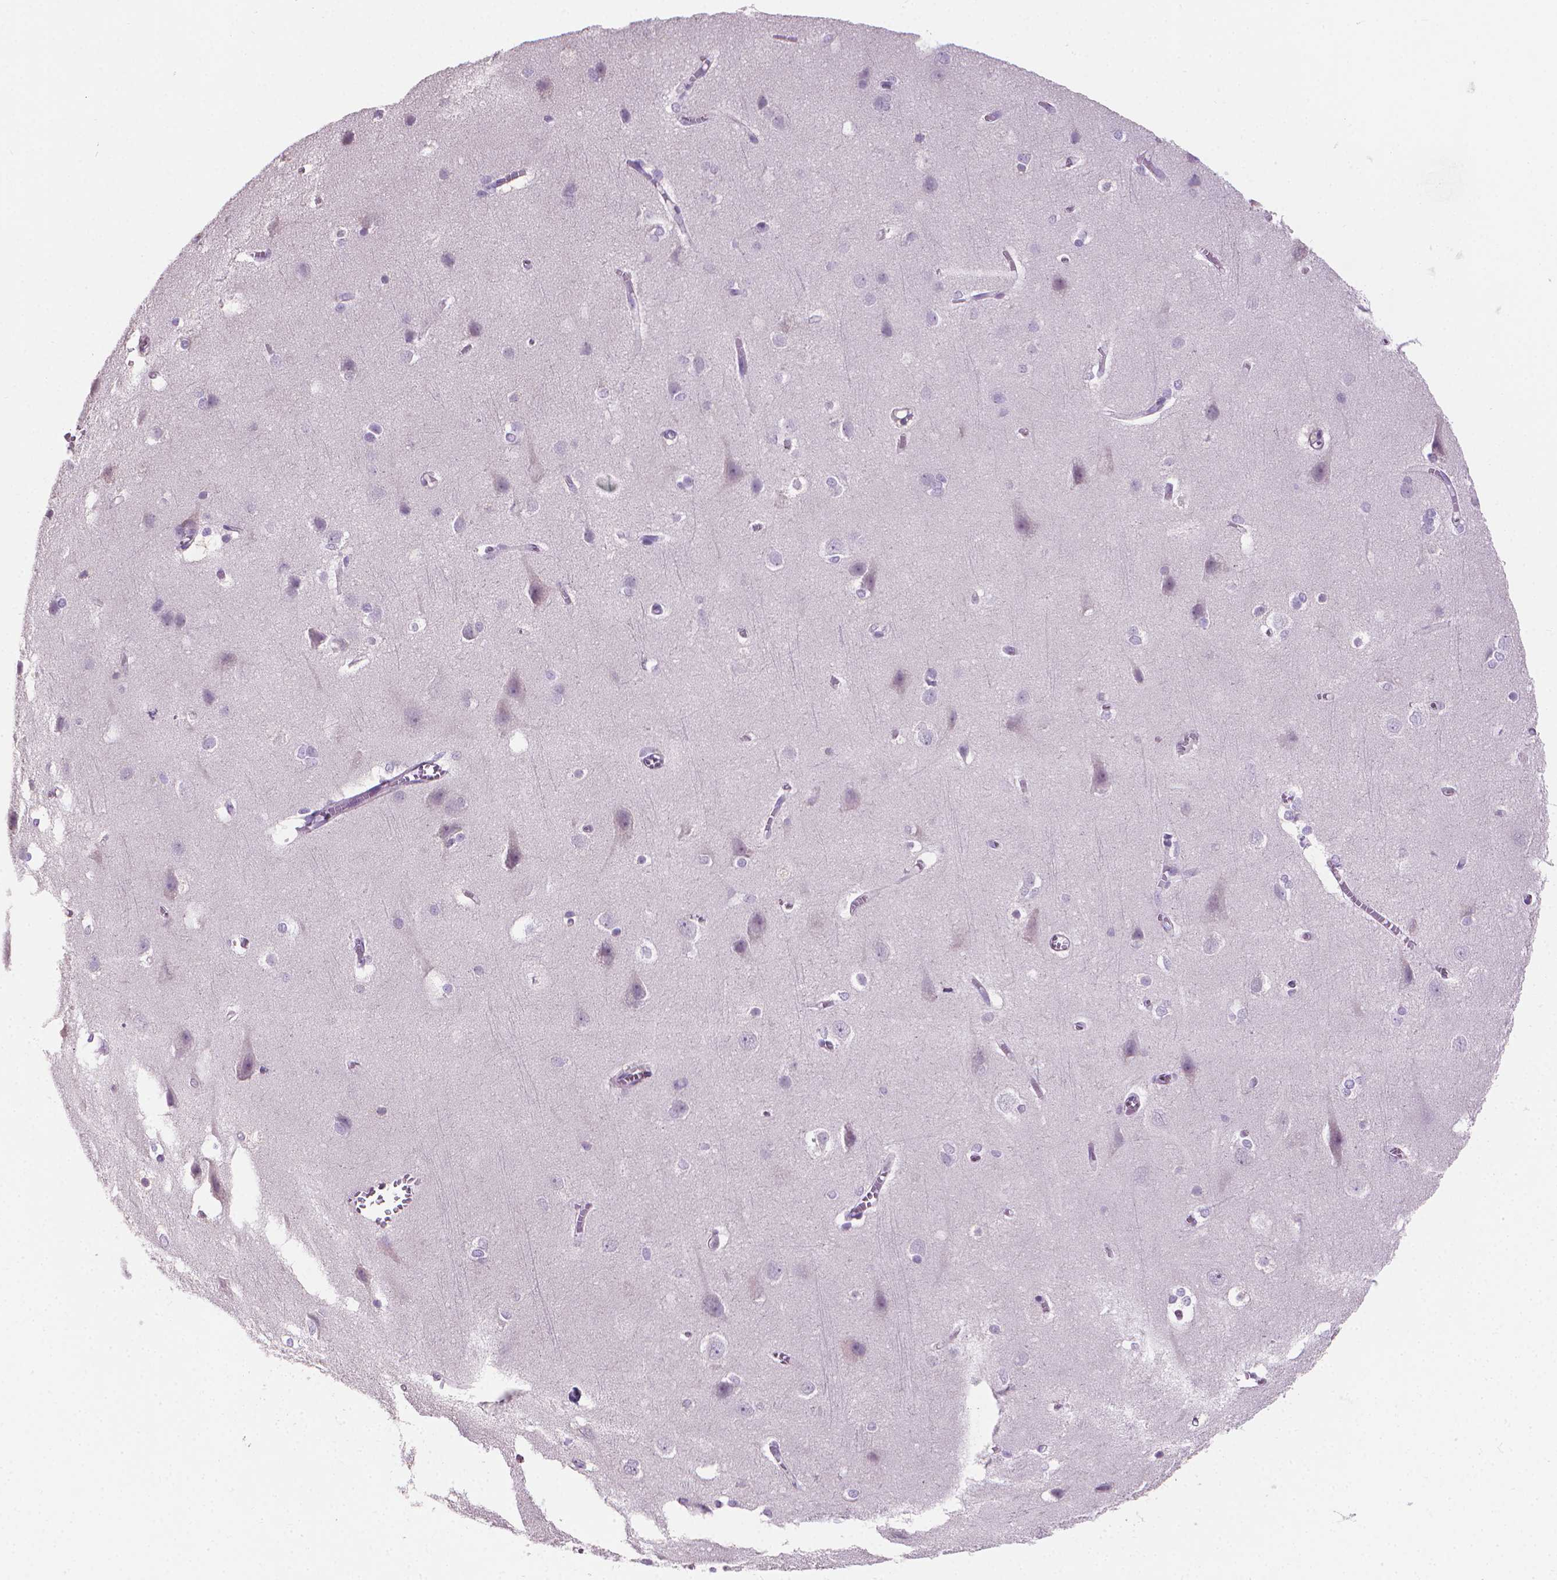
{"staining": {"intensity": "negative", "quantity": "none", "location": "none"}, "tissue": "cerebral cortex", "cell_type": "Endothelial cells", "image_type": "normal", "snomed": [{"axis": "morphology", "description": "Normal tissue, NOS"}, {"axis": "topography", "description": "Cerebral cortex"}], "caption": "The photomicrograph shows no staining of endothelial cells in normal cerebral cortex.", "gene": "GSDMA", "patient": {"sex": "male", "age": 37}}